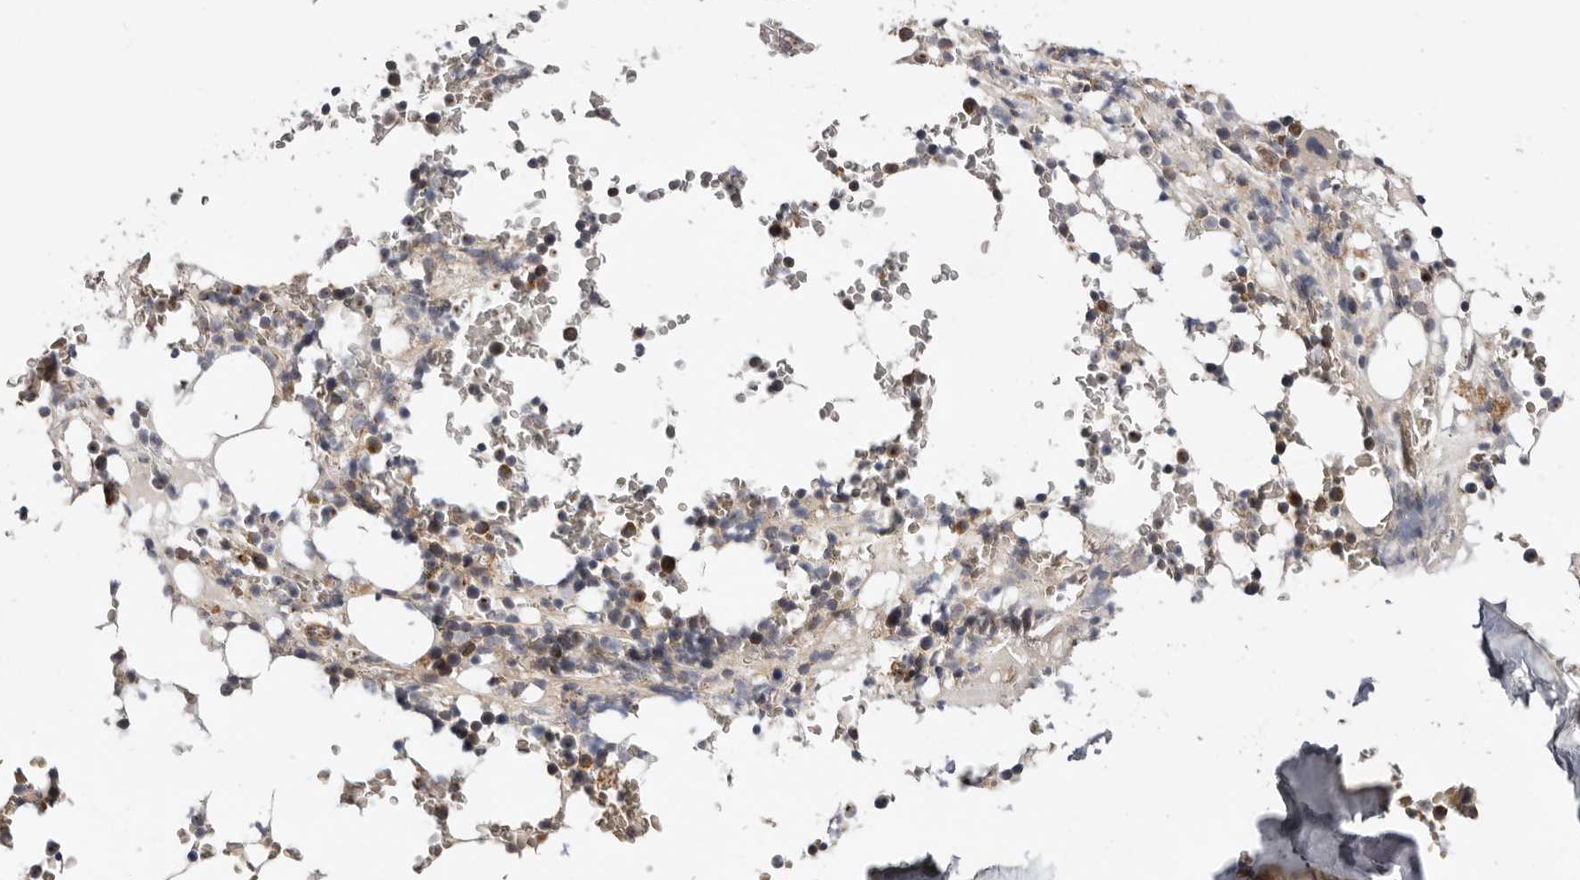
{"staining": {"intensity": "moderate", "quantity": "25%-75%", "location": "cytoplasmic/membranous"}, "tissue": "bone marrow", "cell_type": "Hematopoietic cells", "image_type": "normal", "snomed": [{"axis": "morphology", "description": "Normal tissue, NOS"}, {"axis": "topography", "description": "Bone marrow"}], "caption": "Human bone marrow stained for a protein (brown) exhibits moderate cytoplasmic/membranous positive staining in approximately 25%-75% of hematopoietic cells.", "gene": "PROKR1", "patient": {"sex": "male", "age": 58}}